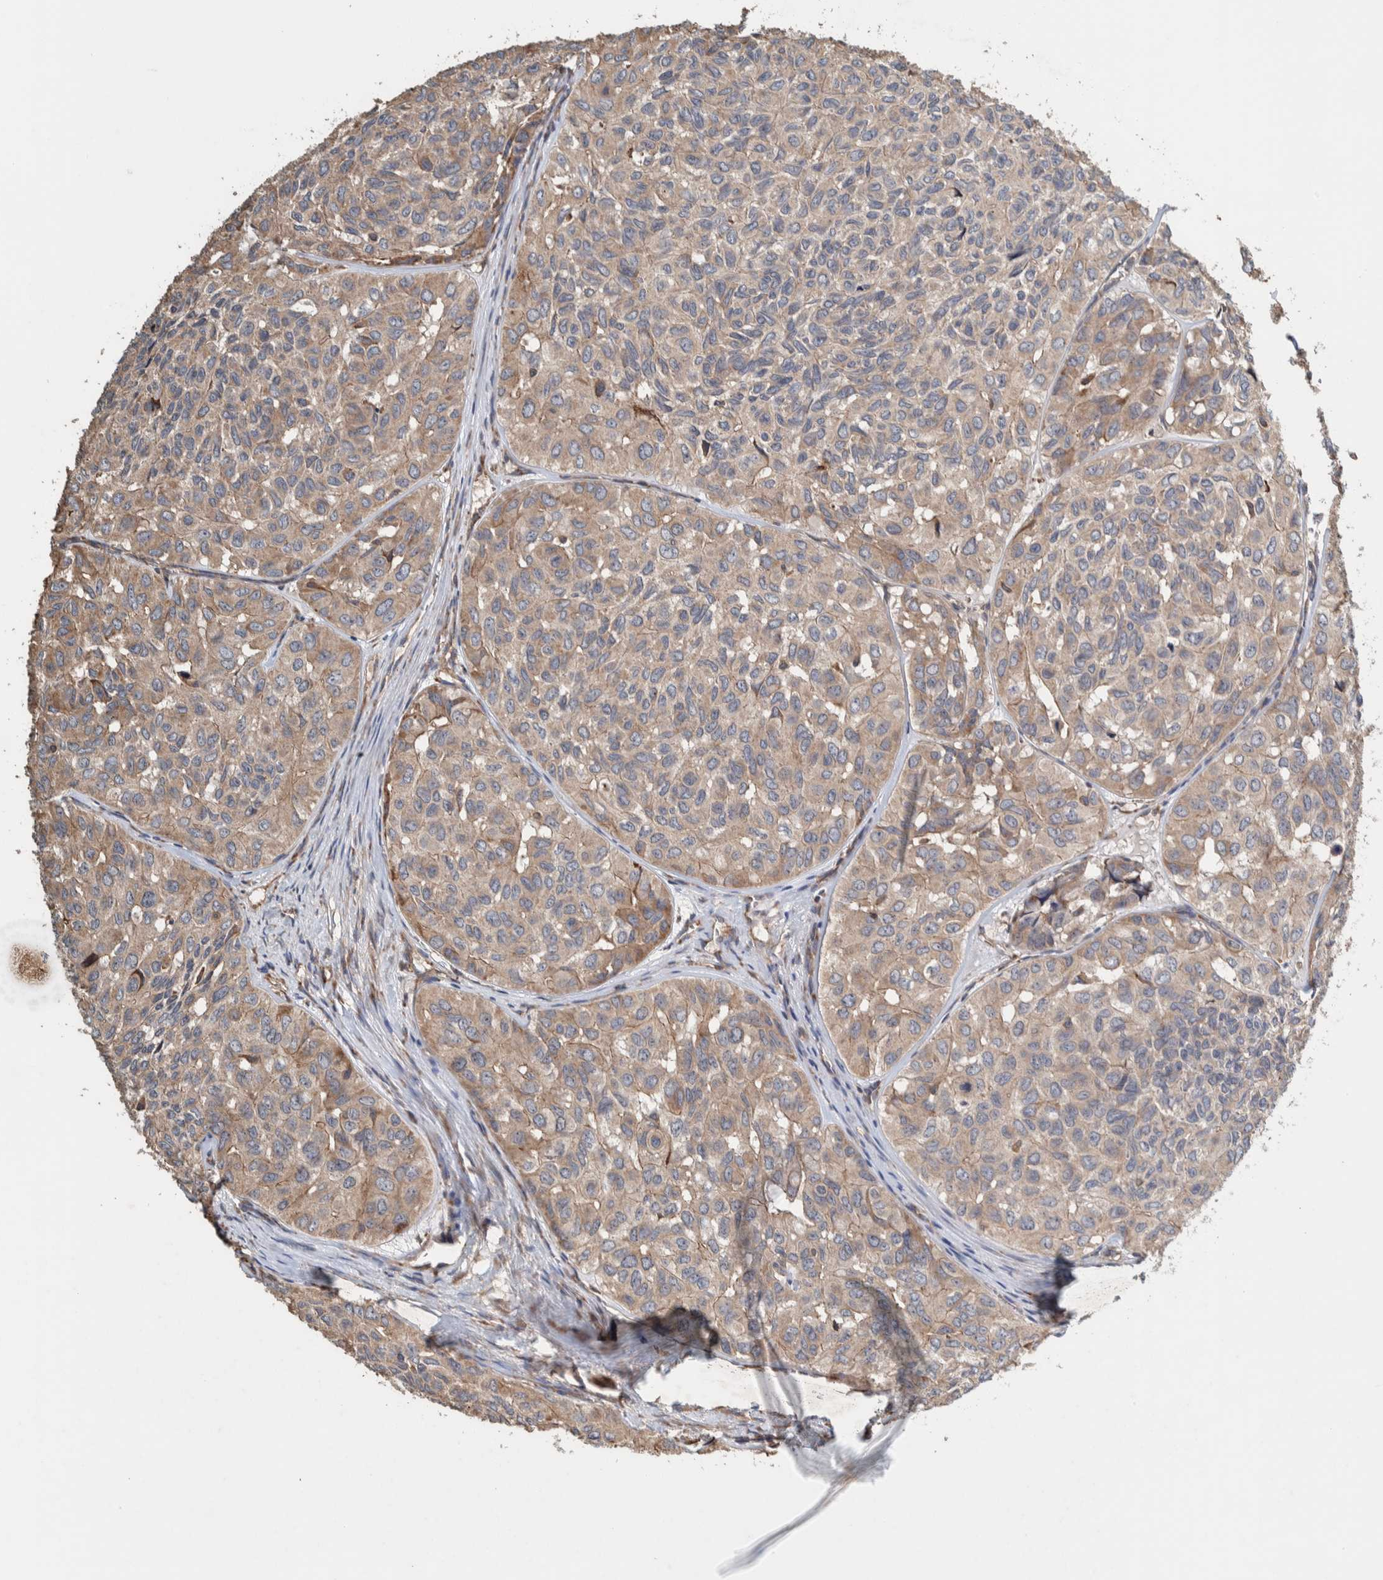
{"staining": {"intensity": "moderate", "quantity": "25%-75%", "location": "cytoplasmic/membranous"}, "tissue": "head and neck cancer", "cell_type": "Tumor cells", "image_type": "cancer", "snomed": [{"axis": "morphology", "description": "Adenocarcinoma, NOS"}, {"axis": "topography", "description": "Salivary gland, NOS"}, {"axis": "topography", "description": "Head-Neck"}], "caption": "Head and neck cancer stained with a protein marker exhibits moderate staining in tumor cells.", "gene": "PLA2G3", "patient": {"sex": "female", "age": 76}}